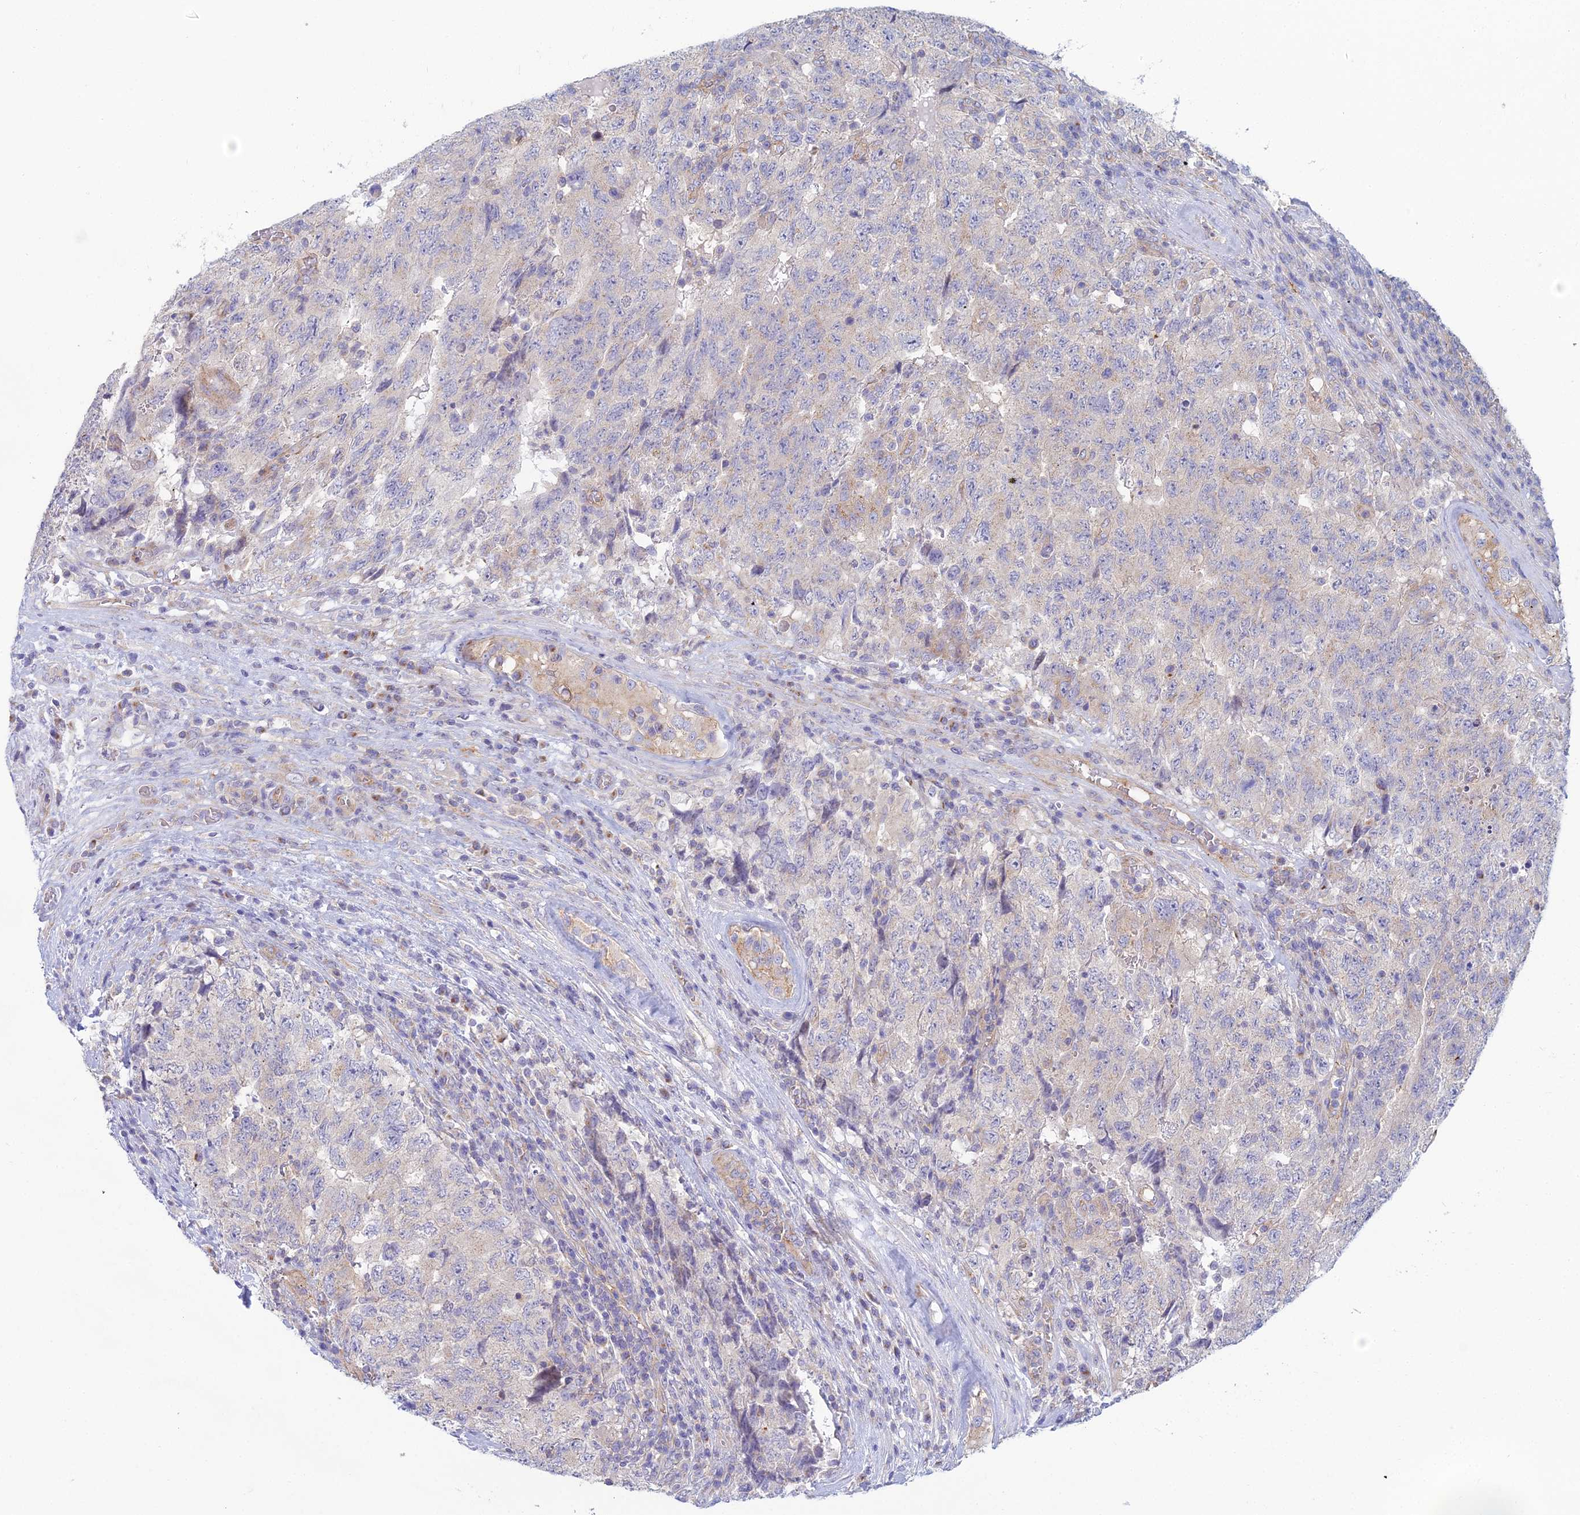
{"staining": {"intensity": "negative", "quantity": "none", "location": "none"}, "tissue": "testis cancer", "cell_type": "Tumor cells", "image_type": "cancer", "snomed": [{"axis": "morphology", "description": "Carcinoma, Embryonal, NOS"}, {"axis": "topography", "description": "Testis"}], "caption": "This is an immunohistochemistry (IHC) micrograph of human testis cancer (embryonal carcinoma). There is no staining in tumor cells.", "gene": "ZNF564", "patient": {"sex": "male", "age": 34}}